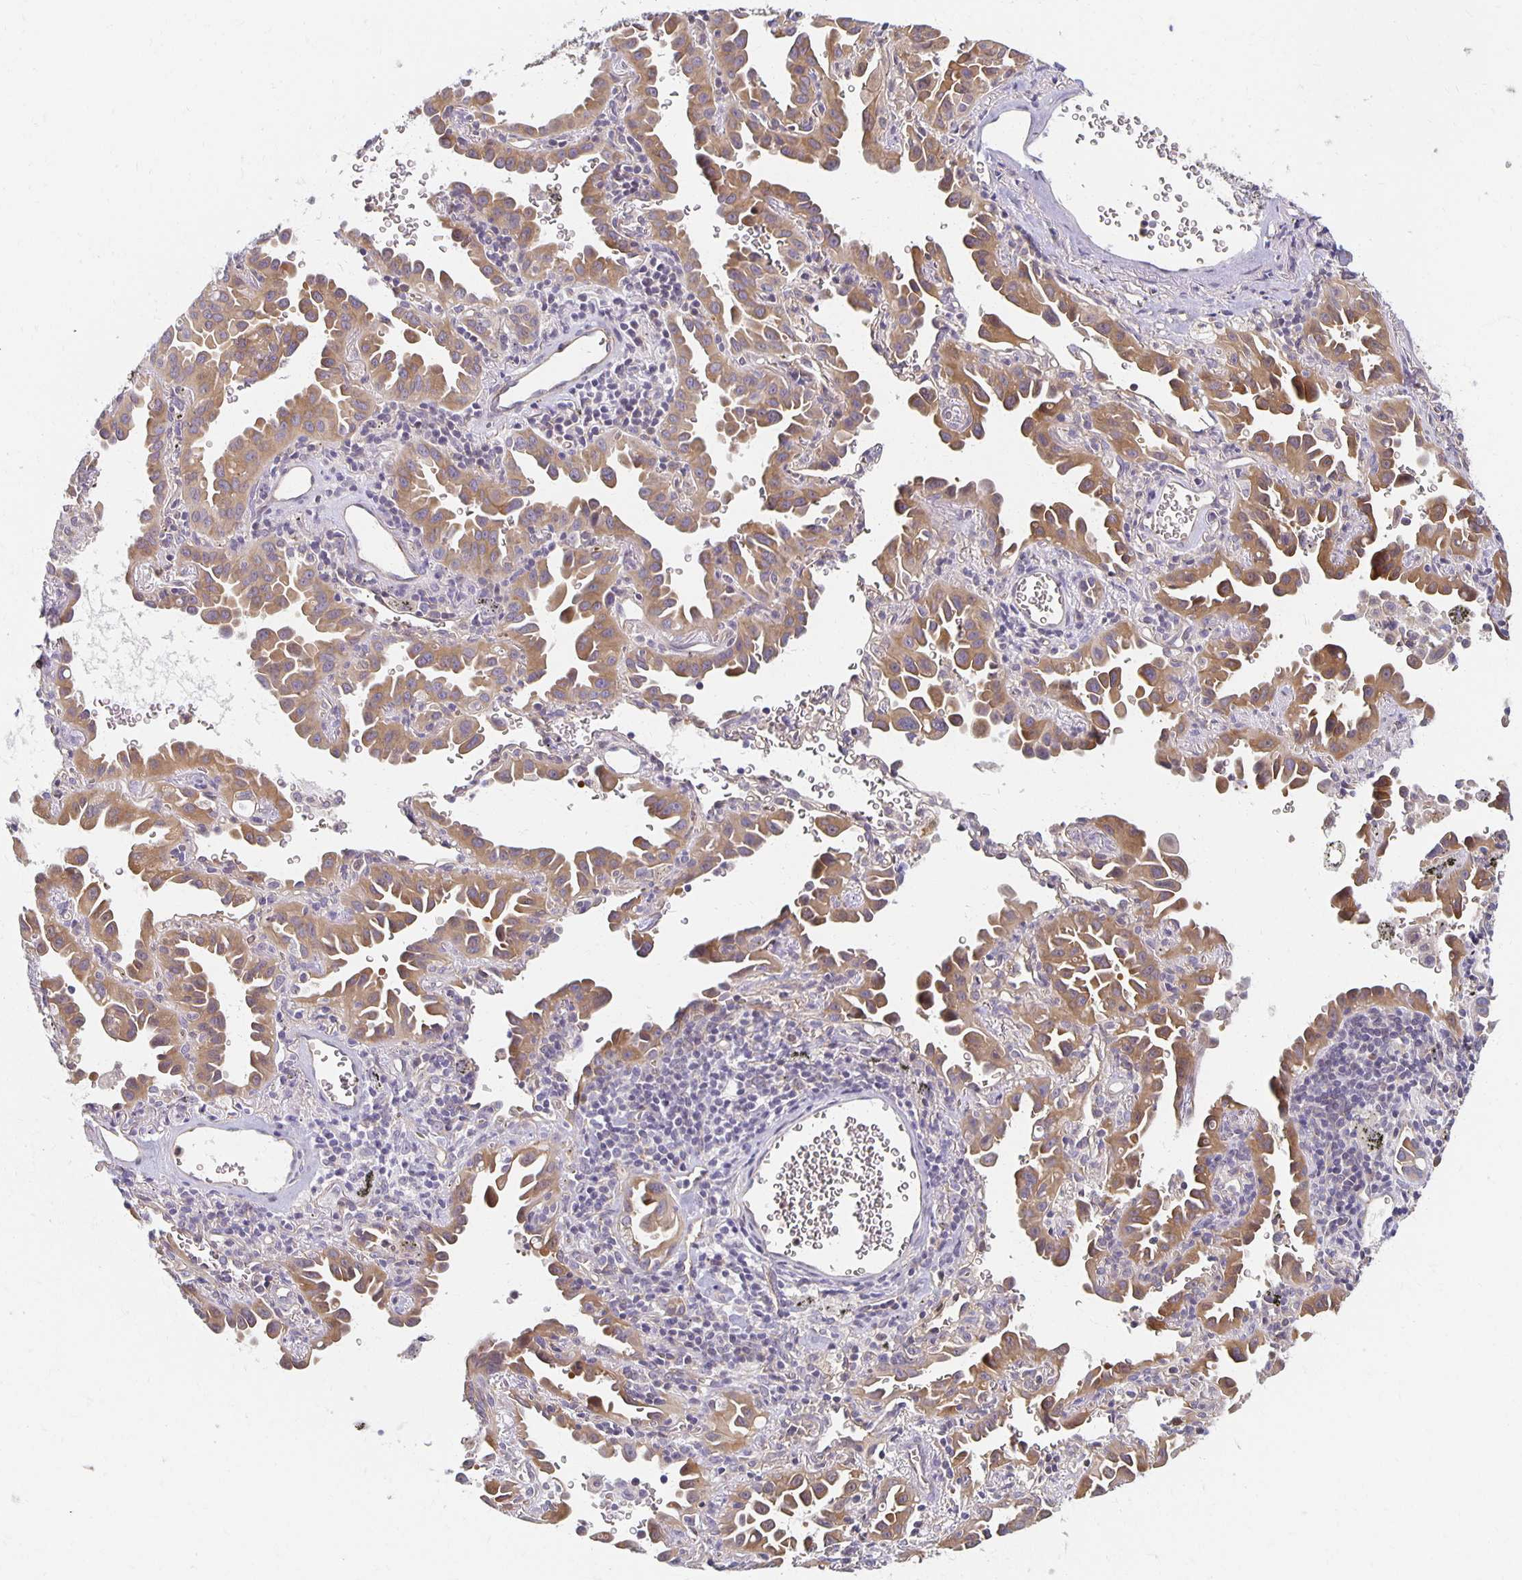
{"staining": {"intensity": "moderate", "quantity": ">75%", "location": "cytoplasmic/membranous"}, "tissue": "lung cancer", "cell_type": "Tumor cells", "image_type": "cancer", "snomed": [{"axis": "morphology", "description": "Adenocarcinoma, NOS"}, {"axis": "topography", "description": "Lung"}], "caption": "A medium amount of moderate cytoplasmic/membranous positivity is appreciated in approximately >75% of tumor cells in lung adenocarcinoma tissue.", "gene": "SORL1", "patient": {"sex": "male", "age": 68}}